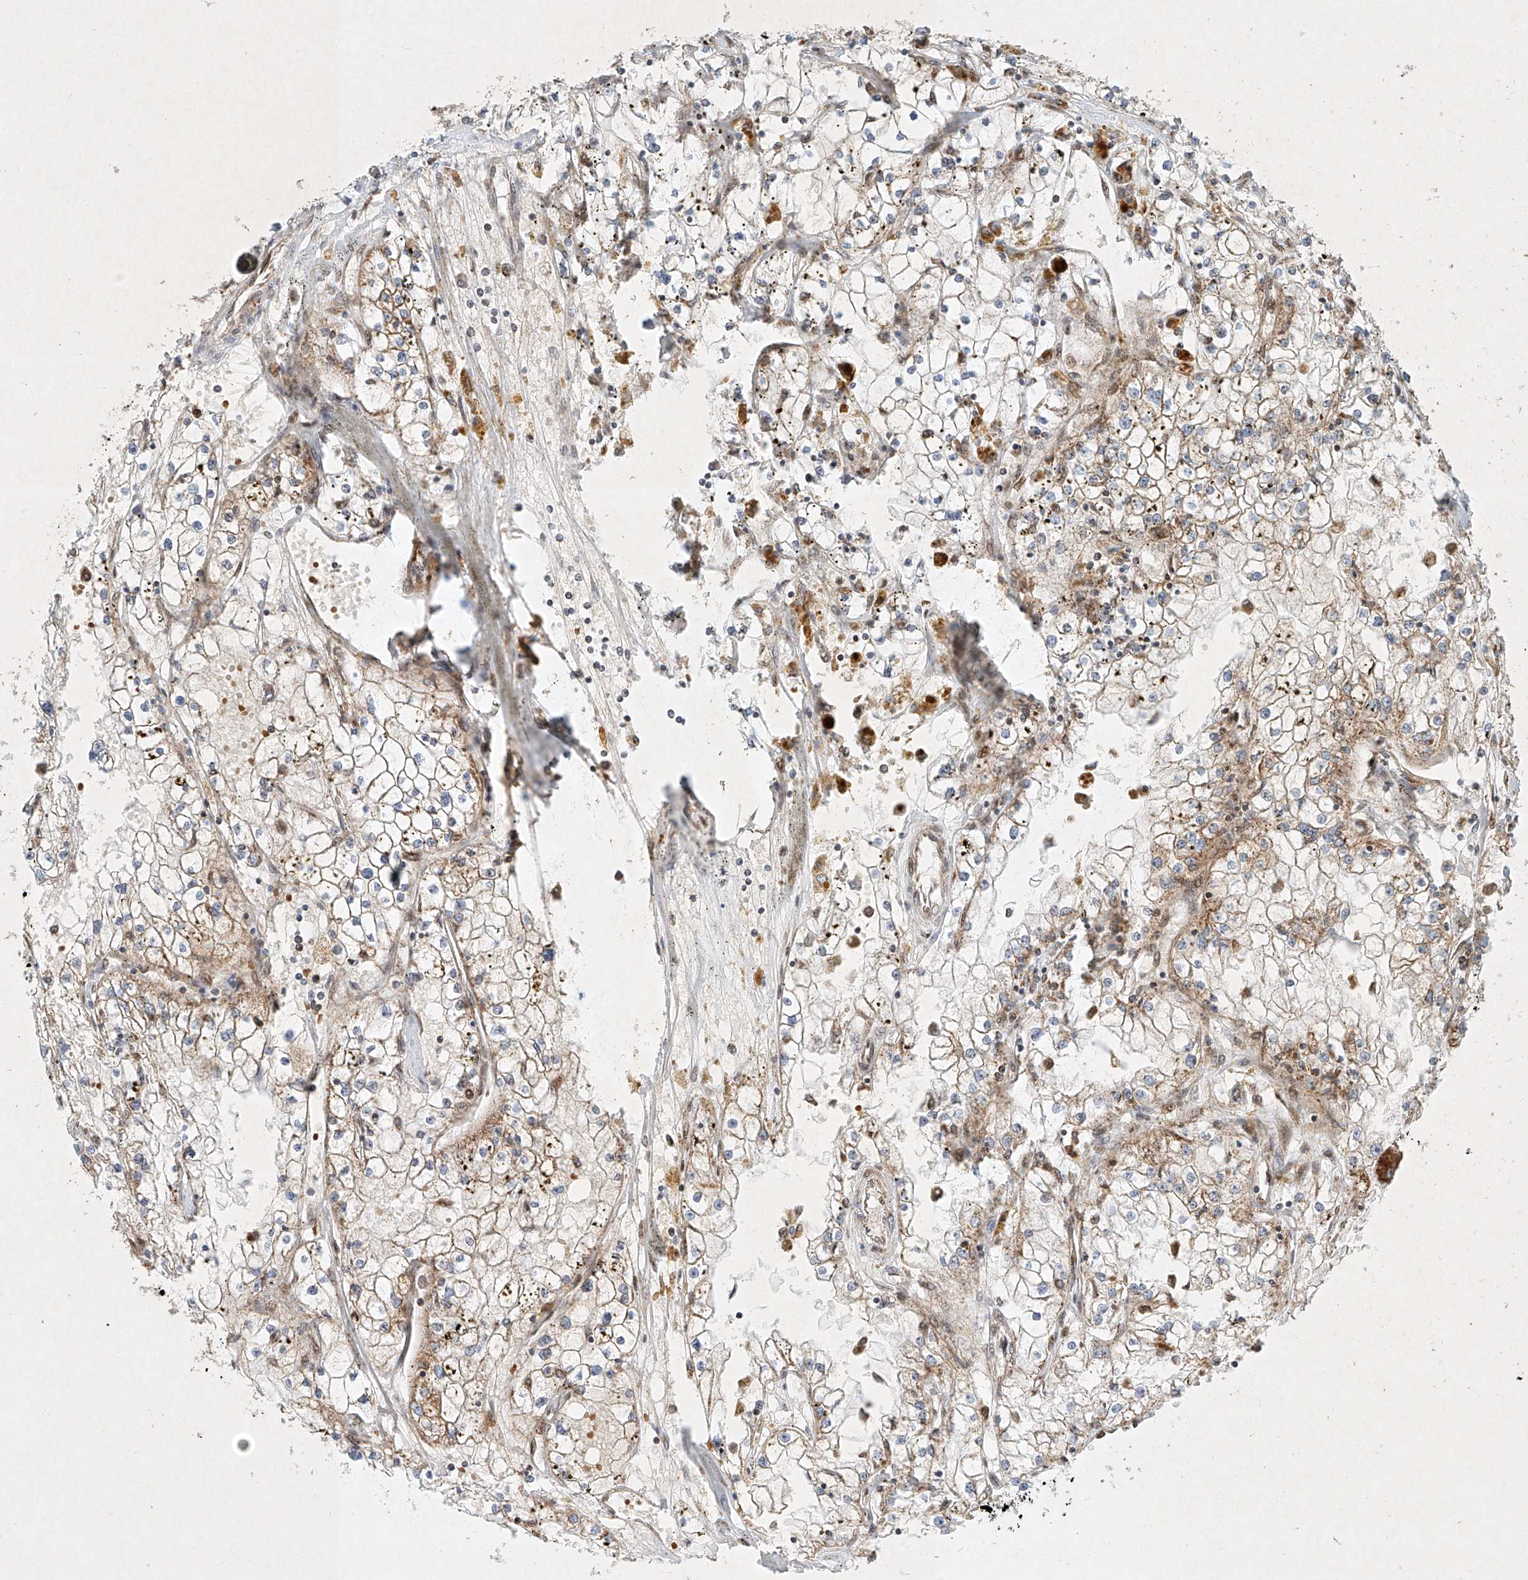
{"staining": {"intensity": "weak", "quantity": "25%-75%", "location": "cytoplasmic/membranous"}, "tissue": "renal cancer", "cell_type": "Tumor cells", "image_type": "cancer", "snomed": [{"axis": "morphology", "description": "Adenocarcinoma, NOS"}, {"axis": "topography", "description": "Kidney"}], "caption": "Tumor cells reveal low levels of weak cytoplasmic/membranous positivity in about 25%-75% of cells in renal cancer (adenocarcinoma).", "gene": "EPG5", "patient": {"sex": "male", "age": 56}}